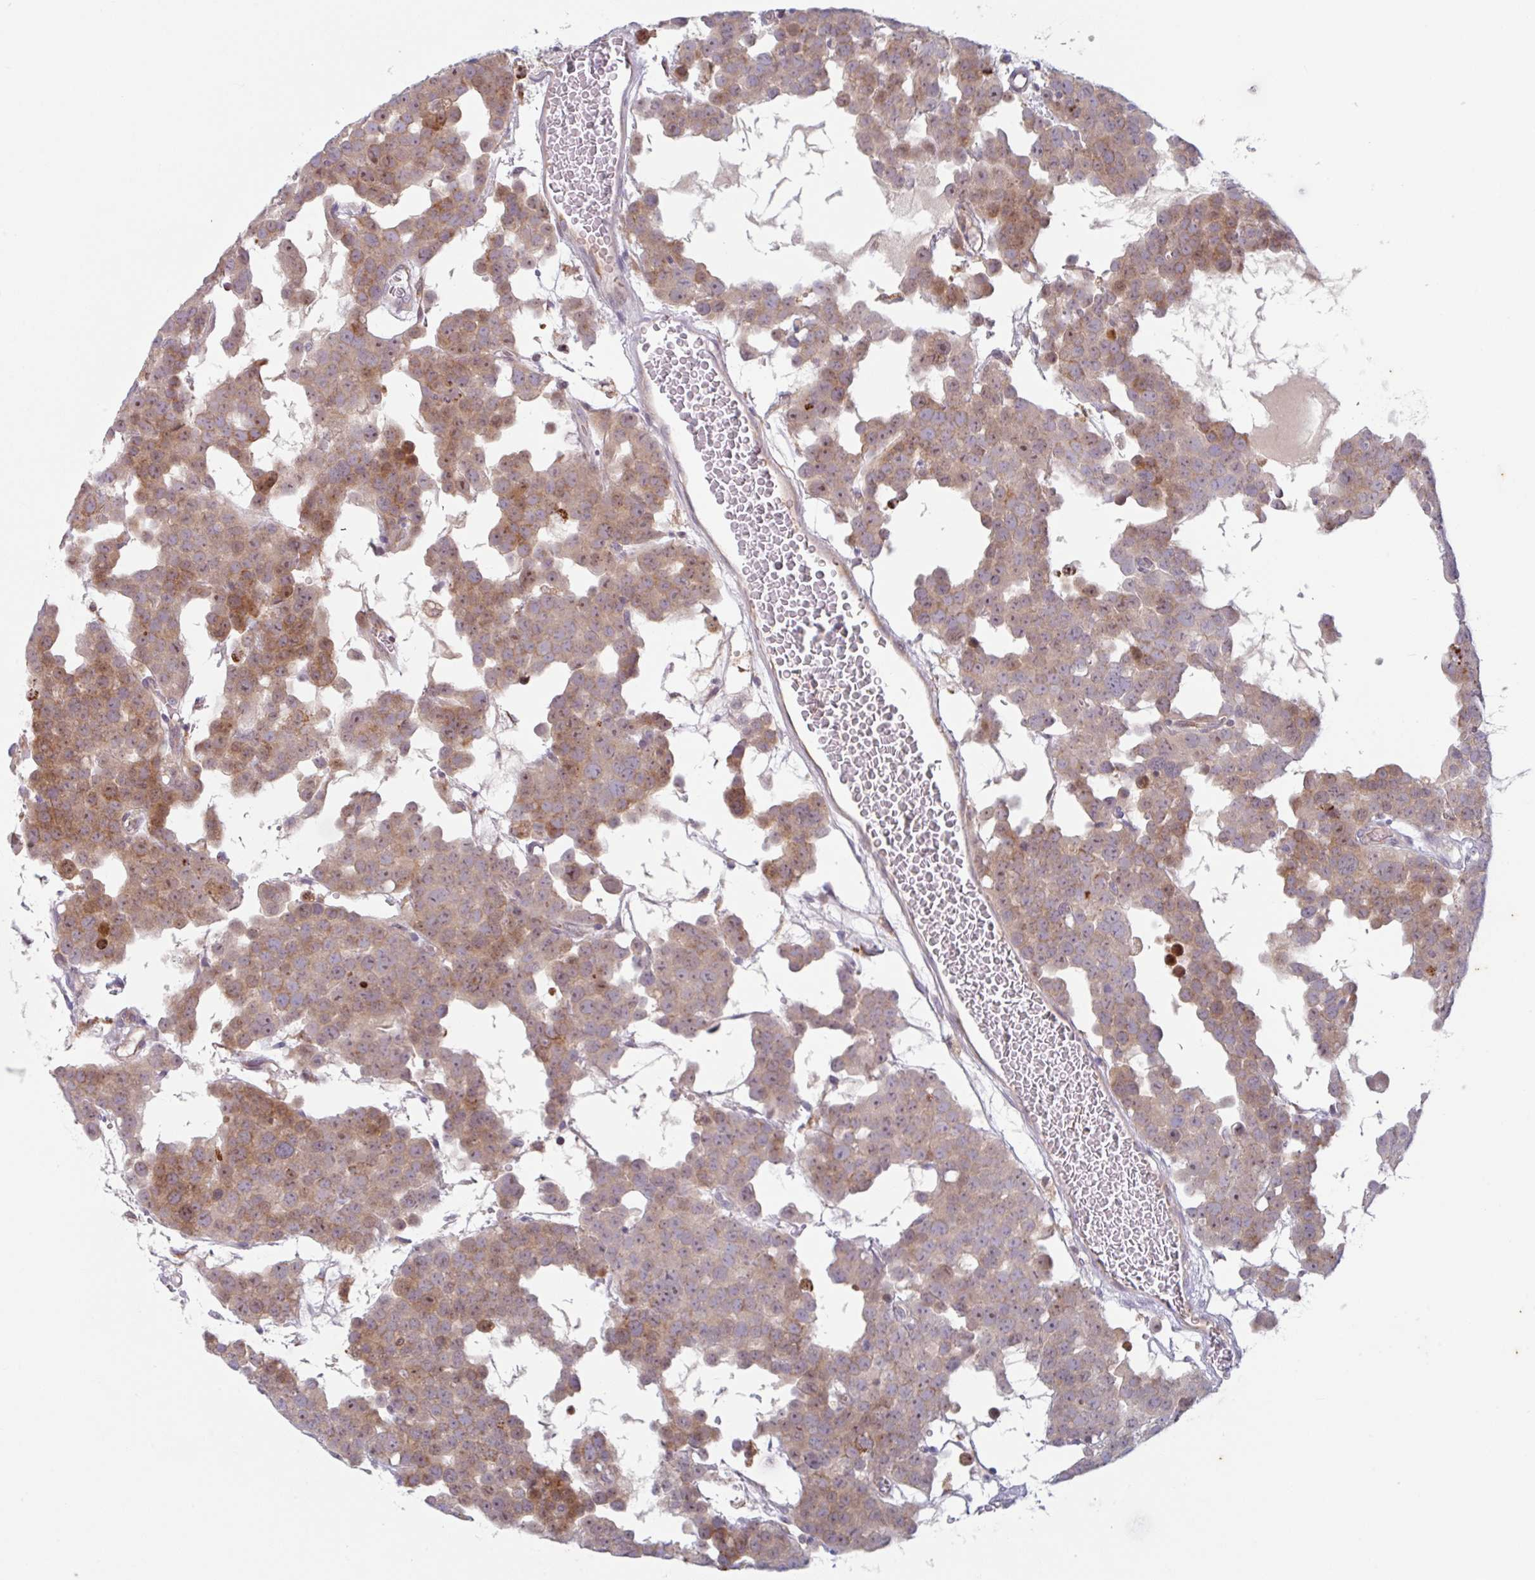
{"staining": {"intensity": "moderate", "quantity": ">75%", "location": "cytoplasmic/membranous"}, "tissue": "testis cancer", "cell_type": "Tumor cells", "image_type": "cancer", "snomed": [{"axis": "morphology", "description": "Seminoma, NOS"}, {"axis": "topography", "description": "Testis"}], "caption": "Testis cancer stained with a protein marker demonstrates moderate staining in tumor cells.", "gene": "RIT1", "patient": {"sex": "male", "age": 71}}